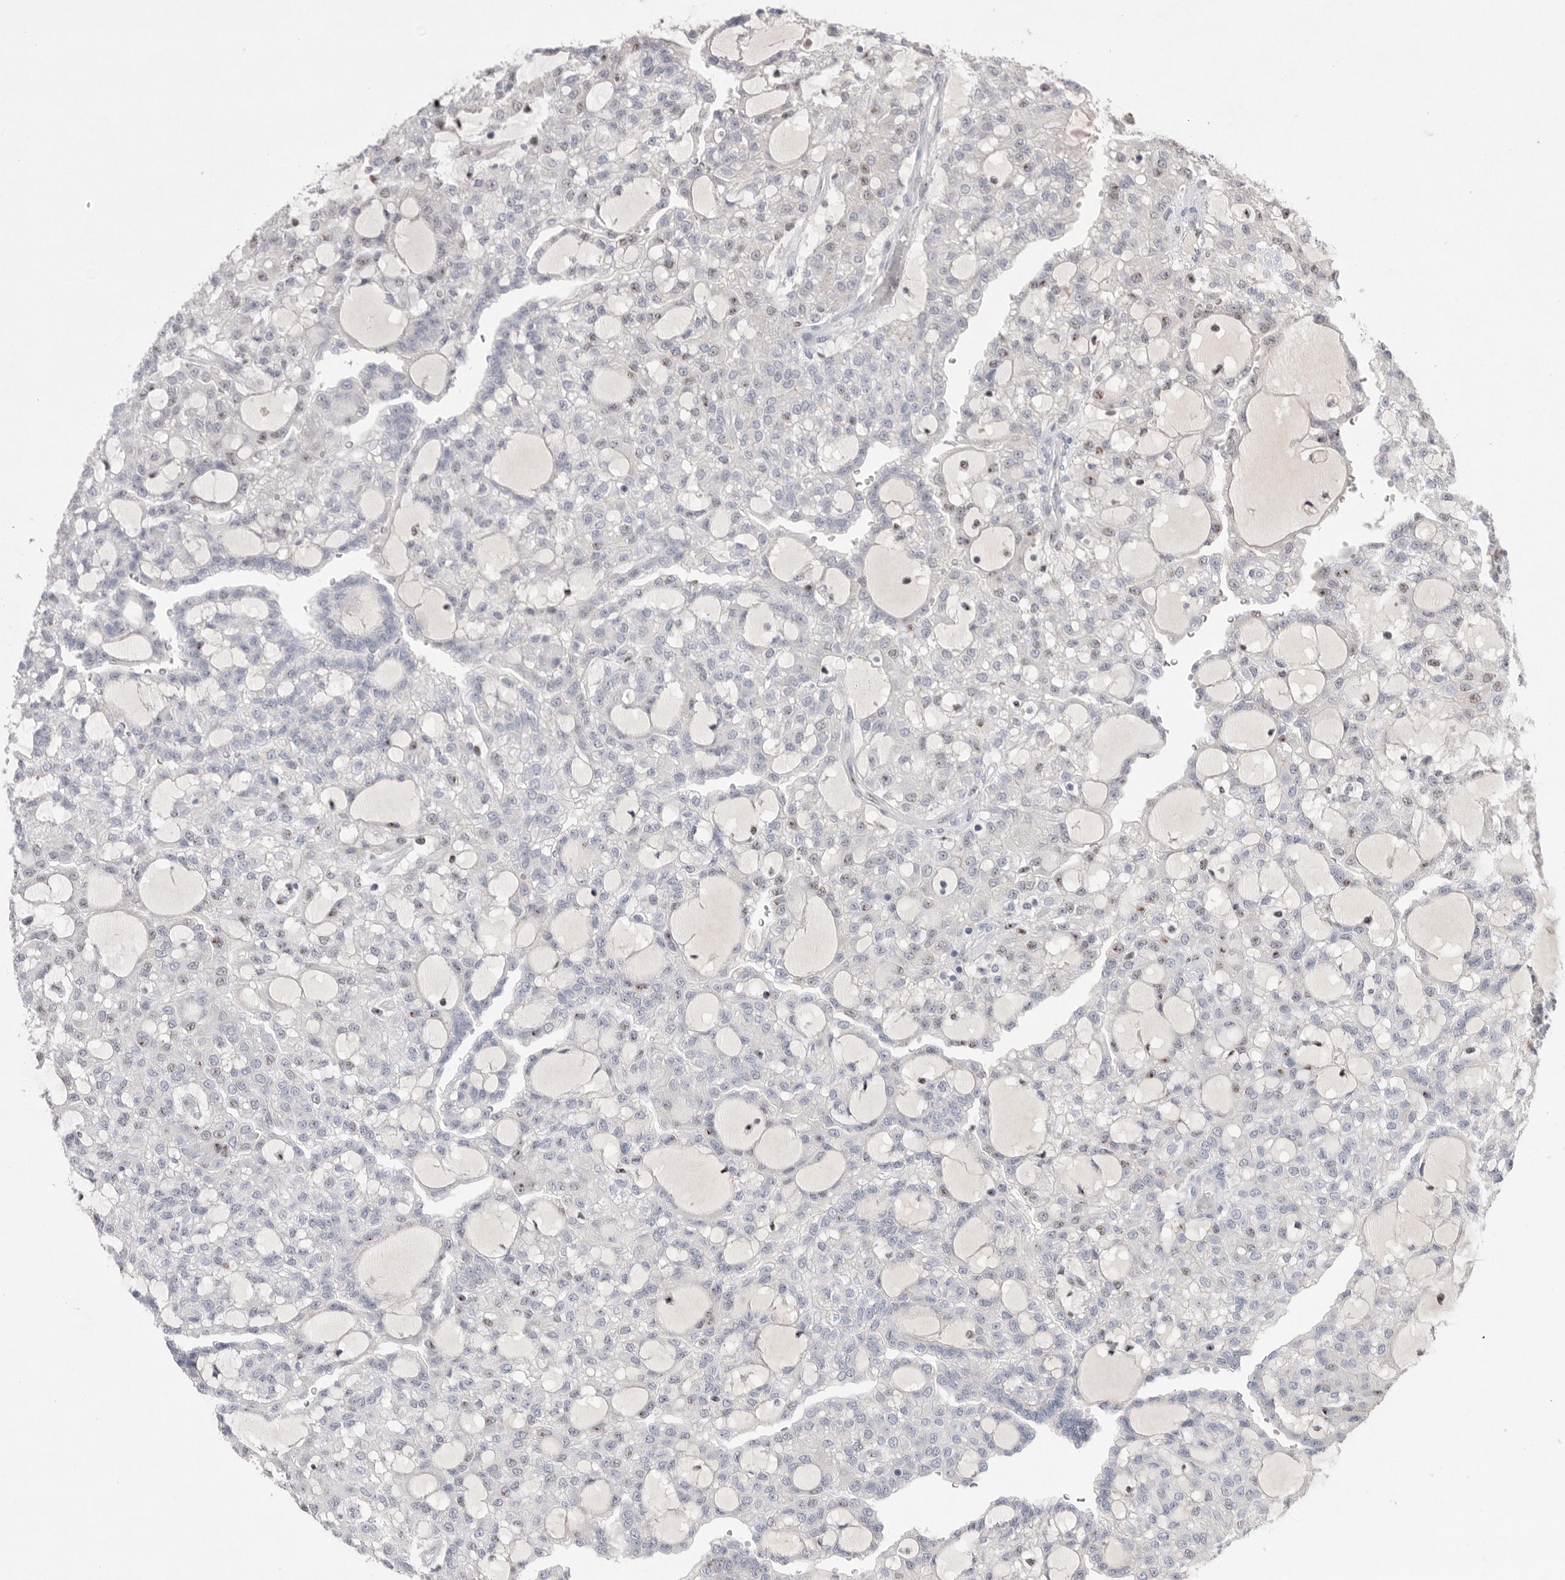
{"staining": {"intensity": "negative", "quantity": "none", "location": "none"}, "tissue": "renal cancer", "cell_type": "Tumor cells", "image_type": "cancer", "snomed": [{"axis": "morphology", "description": "Adenocarcinoma, NOS"}, {"axis": "topography", "description": "Kidney"}], "caption": "Tumor cells show no significant positivity in renal cancer (adenocarcinoma). (Brightfield microscopy of DAB (3,3'-diaminobenzidine) immunohistochemistry (IHC) at high magnification).", "gene": "HUS1", "patient": {"sex": "male", "age": 63}}